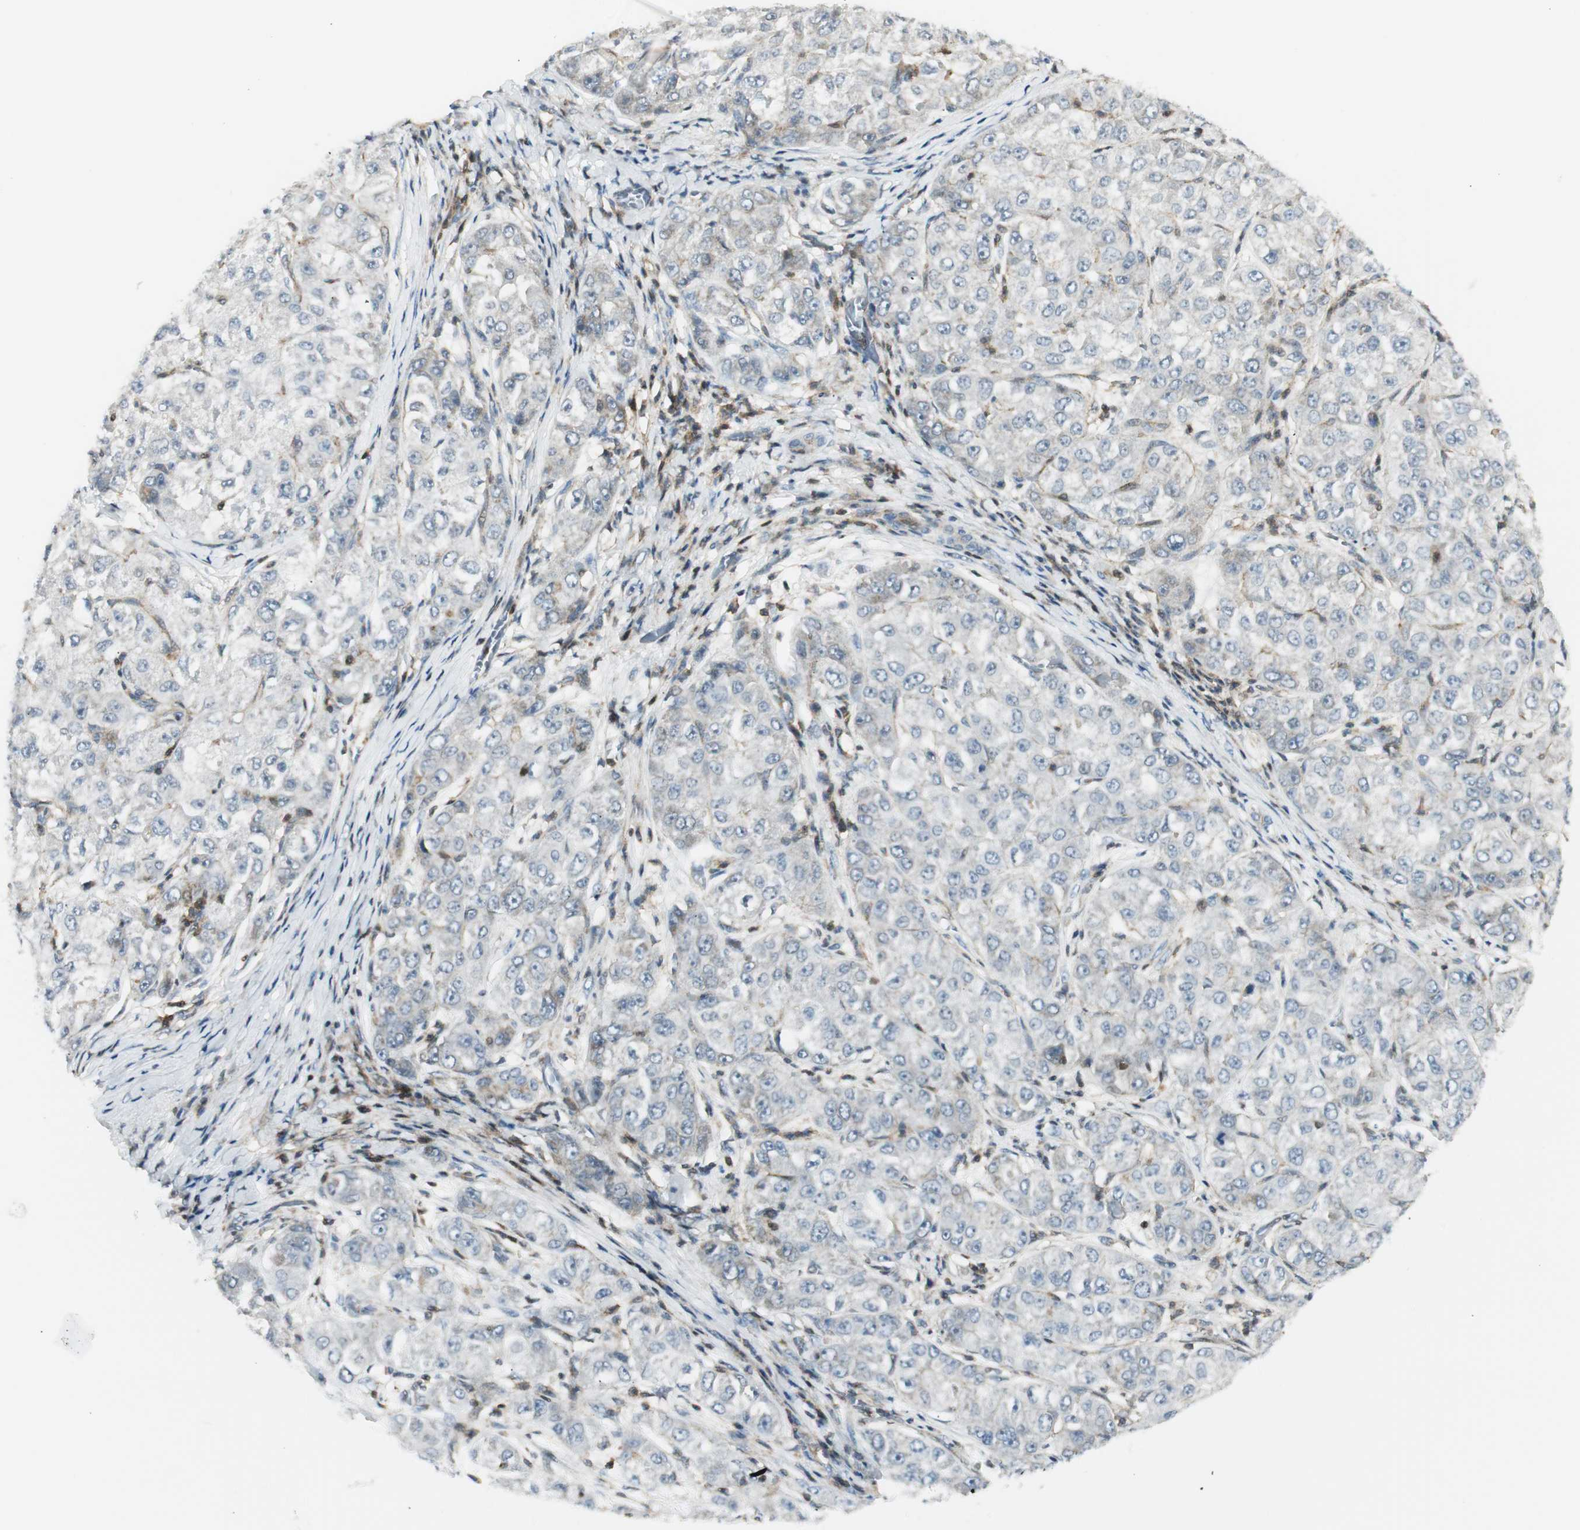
{"staining": {"intensity": "moderate", "quantity": "<25%", "location": "cytoplasmic/membranous"}, "tissue": "liver cancer", "cell_type": "Tumor cells", "image_type": "cancer", "snomed": [{"axis": "morphology", "description": "Carcinoma, Hepatocellular, NOS"}, {"axis": "topography", "description": "Liver"}], "caption": "A brown stain labels moderate cytoplasmic/membranous expression of a protein in hepatocellular carcinoma (liver) tumor cells.", "gene": "PPP1CA", "patient": {"sex": "male", "age": 80}}